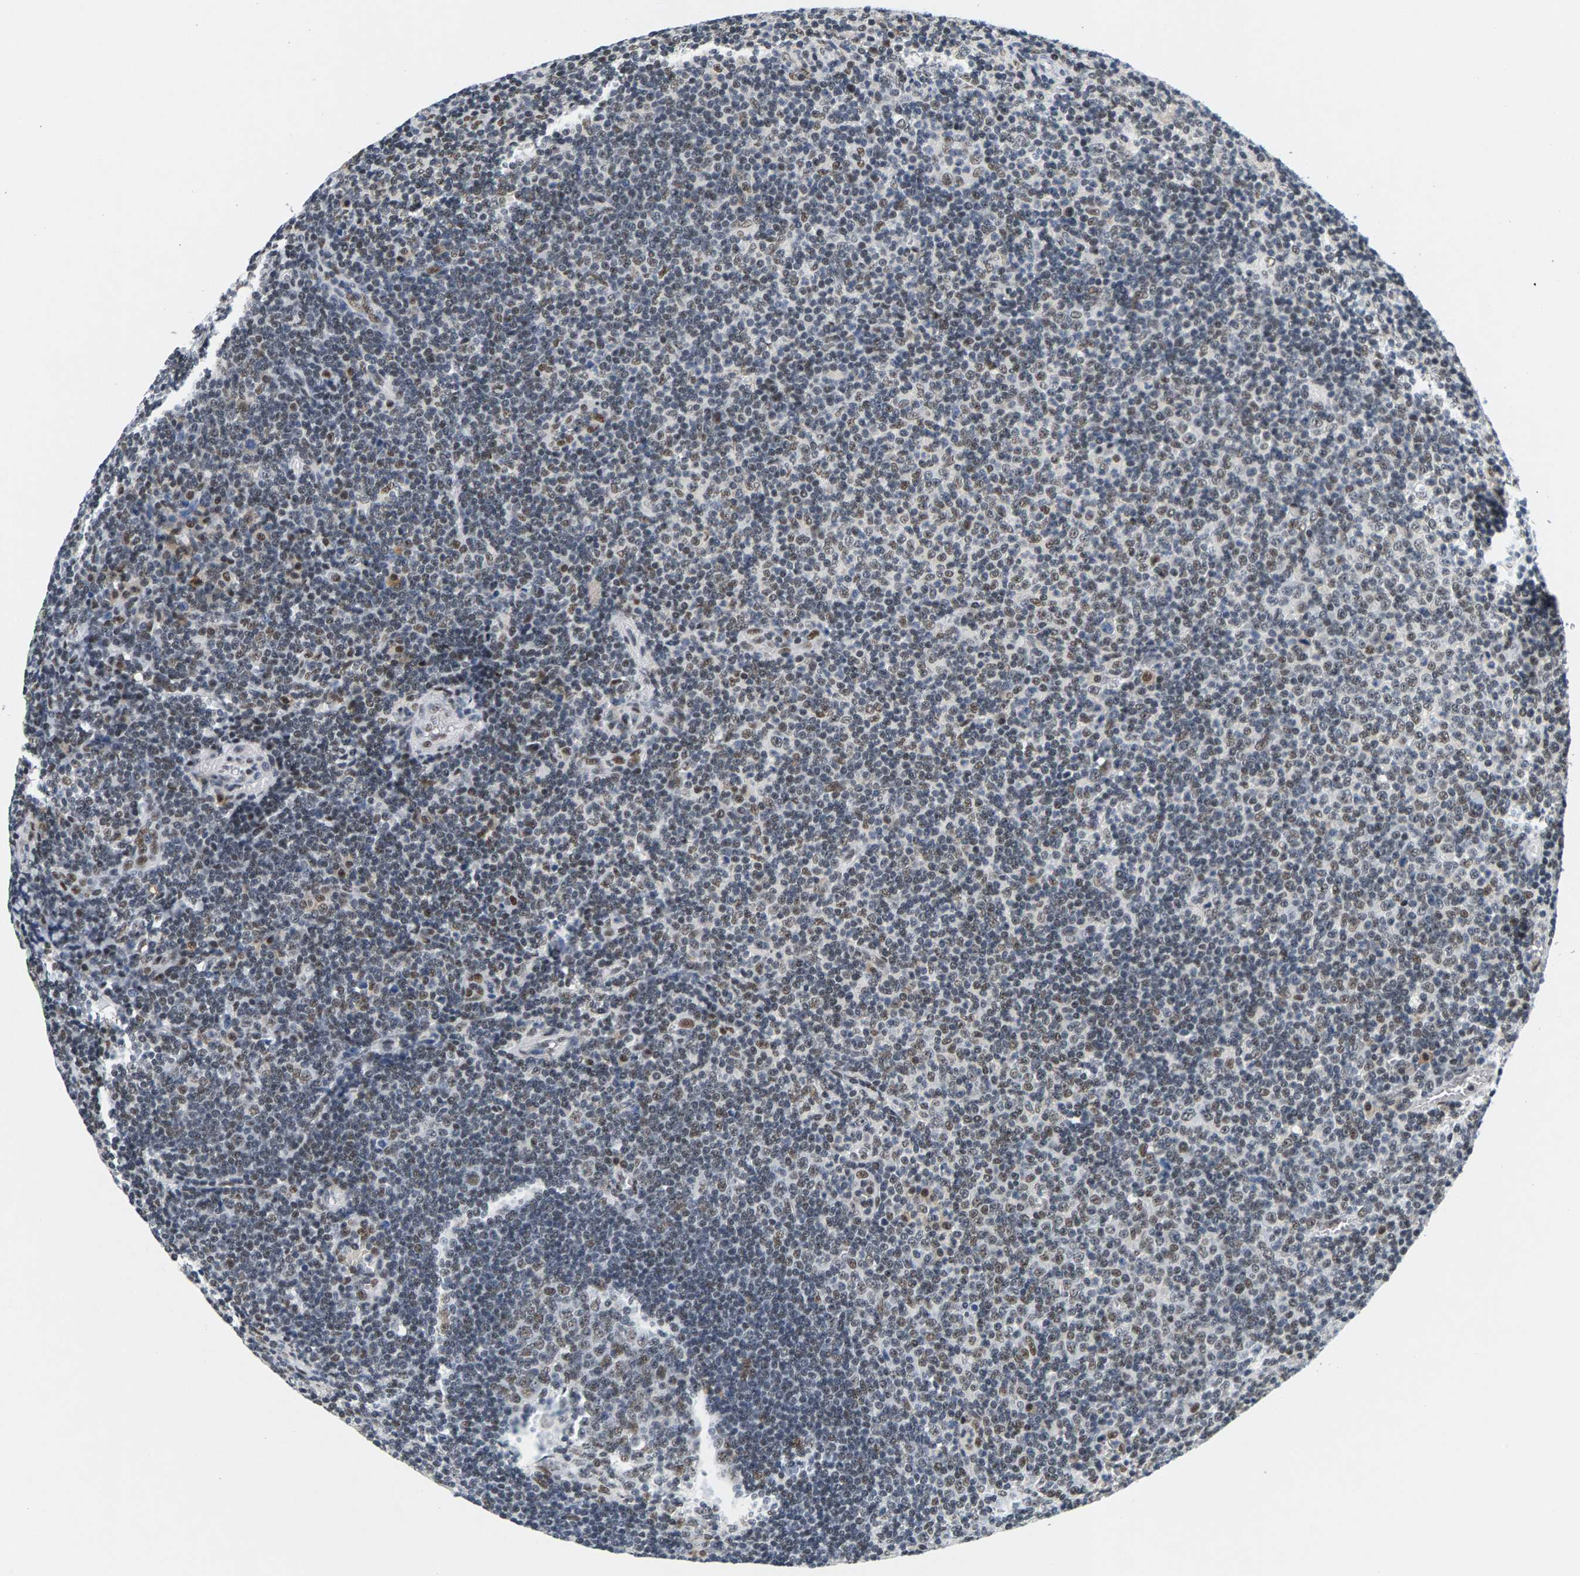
{"staining": {"intensity": "weak", "quantity": "<25%", "location": "nuclear"}, "tissue": "tonsil", "cell_type": "Germinal center cells", "image_type": "normal", "snomed": [{"axis": "morphology", "description": "Normal tissue, NOS"}, {"axis": "topography", "description": "Tonsil"}], "caption": "This micrograph is of benign tonsil stained with immunohistochemistry to label a protein in brown with the nuclei are counter-stained blue. There is no positivity in germinal center cells. (Immunohistochemistry (ihc), brightfield microscopy, high magnification).", "gene": "ATF2", "patient": {"sex": "male", "age": 37}}